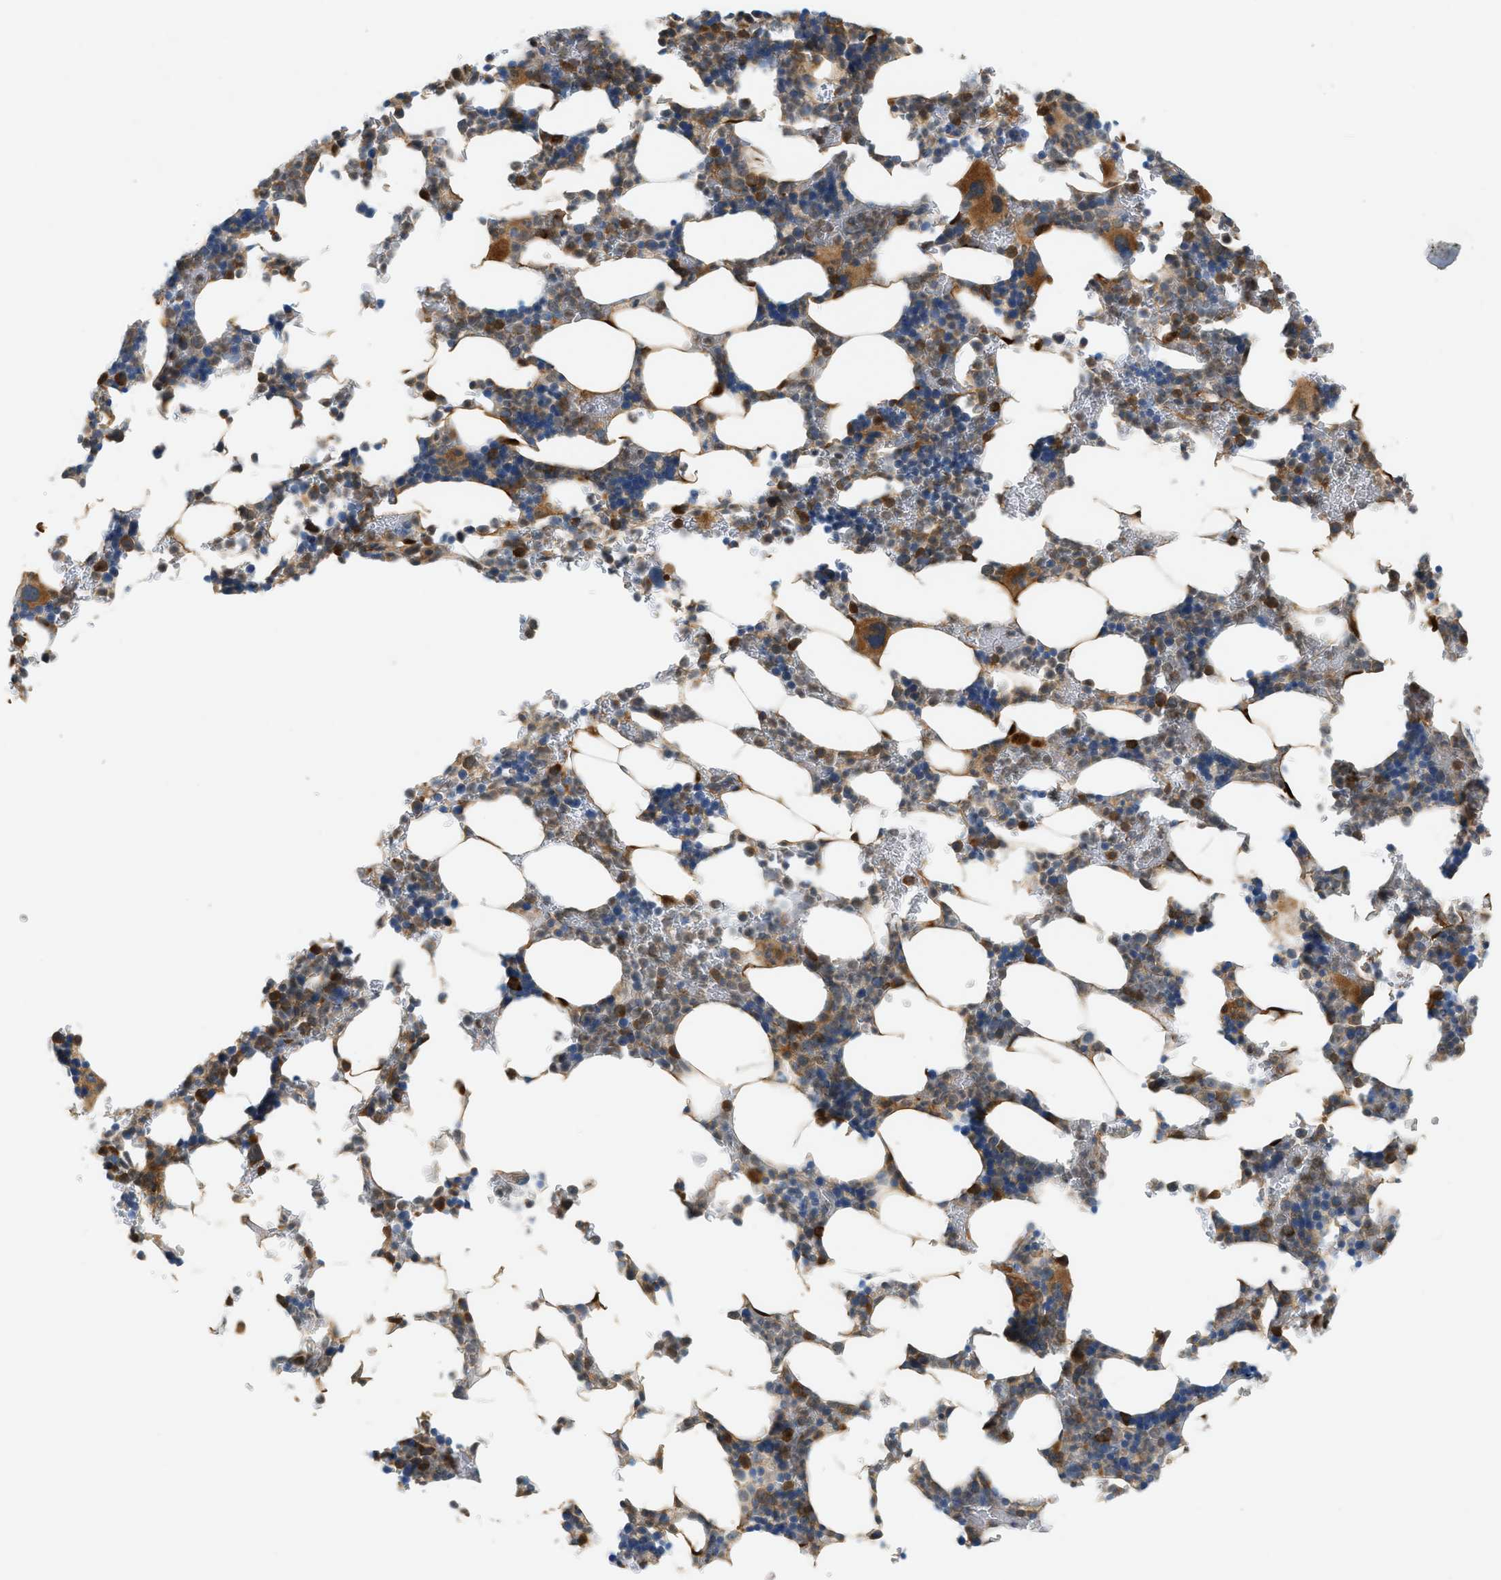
{"staining": {"intensity": "moderate", "quantity": "25%-75%", "location": "cytoplasmic/membranous"}, "tissue": "bone marrow", "cell_type": "Hematopoietic cells", "image_type": "normal", "snomed": [{"axis": "morphology", "description": "Normal tissue, NOS"}, {"axis": "topography", "description": "Bone marrow"}], "caption": "Immunohistochemistry (IHC) (DAB) staining of normal bone marrow exhibits moderate cytoplasmic/membranous protein expression in approximately 25%-75% of hematopoietic cells. (brown staining indicates protein expression, while blue staining denotes nuclei).", "gene": "PDCL3", "patient": {"sex": "female", "age": 81}}